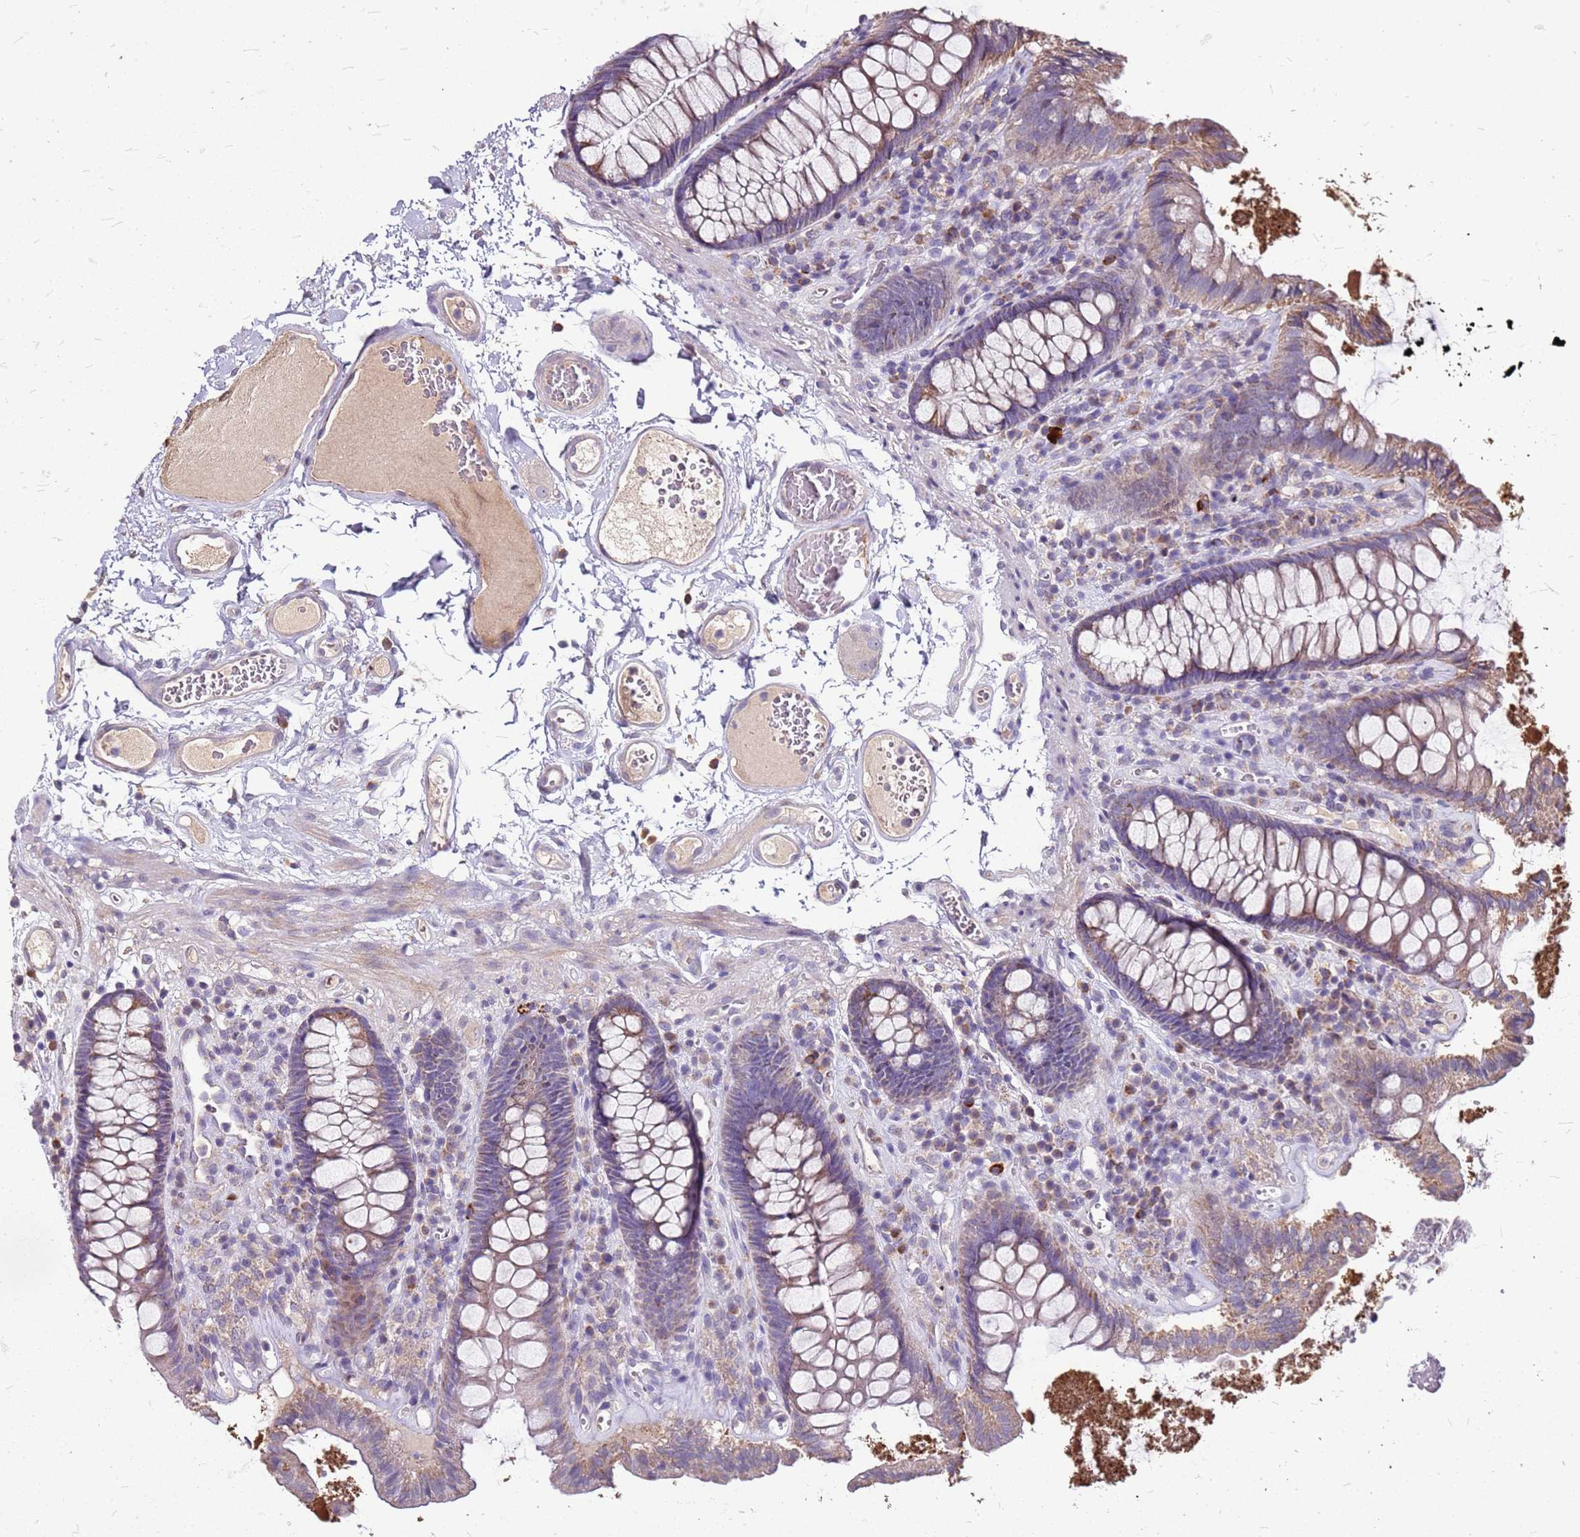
{"staining": {"intensity": "weak", "quantity": "25%-75%", "location": "cytoplasmic/membranous"}, "tissue": "colon", "cell_type": "Endothelial cells", "image_type": "normal", "snomed": [{"axis": "morphology", "description": "Normal tissue, NOS"}, {"axis": "topography", "description": "Colon"}], "caption": "Protein expression analysis of normal colon shows weak cytoplasmic/membranous positivity in about 25%-75% of endothelial cells. The protein is stained brown, and the nuclei are stained in blue (DAB IHC with brightfield microscopy, high magnification).", "gene": "DCDC2C", "patient": {"sex": "male", "age": 84}}